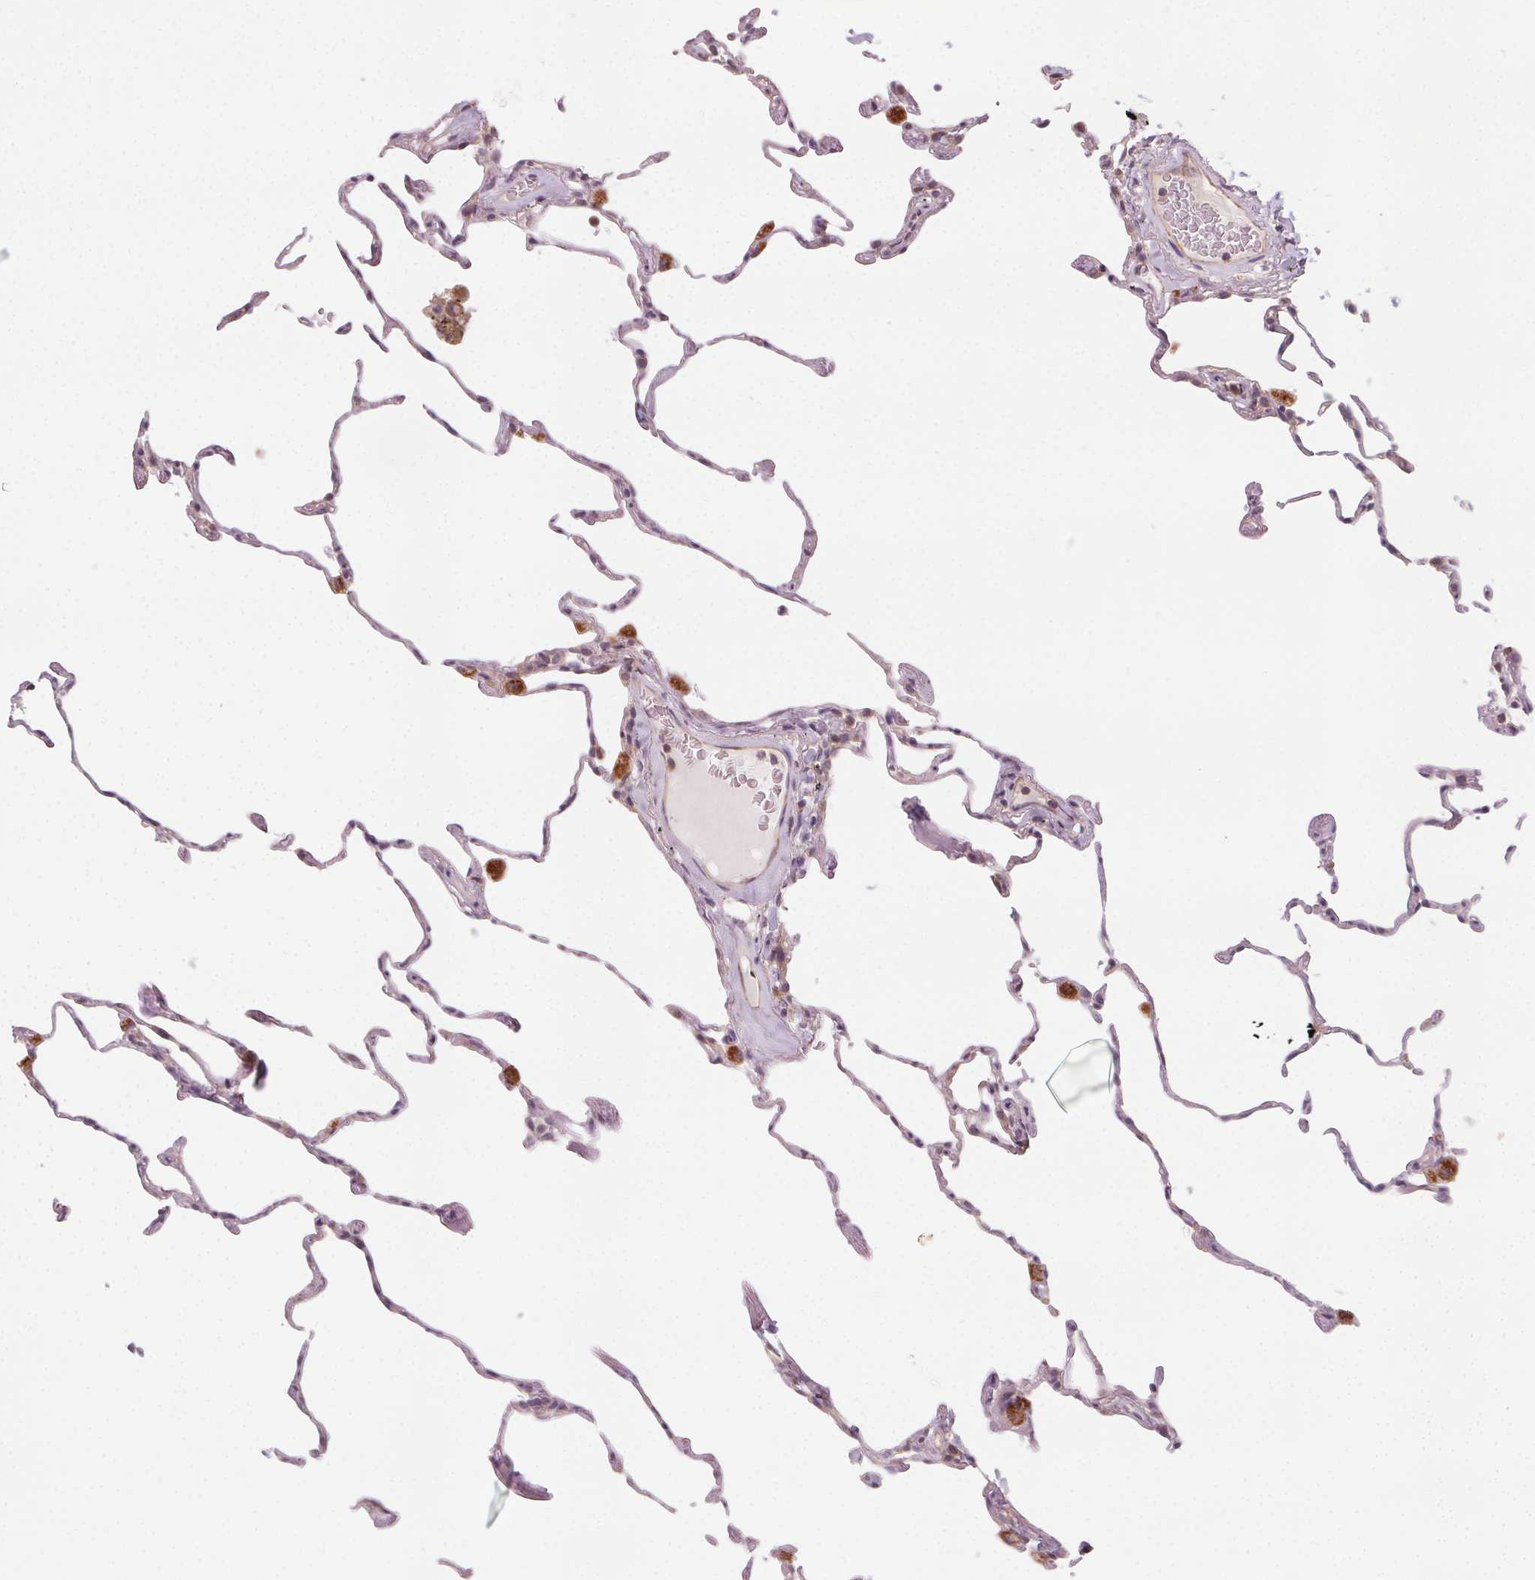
{"staining": {"intensity": "negative", "quantity": "none", "location": "none"}, "tissue": "lung", "cell_type": "Alveolar cells", "image_type": "normal", "snomed": [{"axis": "morphology", "description": "Normal tissue, NOS"}, {"axis": "topography", "description": "Lung"}], "caption": "Immunohistochemistry image of normal lung: lung stained with DAB (3,3'-diaminobenzidine) demonstrates no significant protein expression in alveolar cells.", "gene": "NCOA4", "patient": {"sex": "female", "age": 57}}